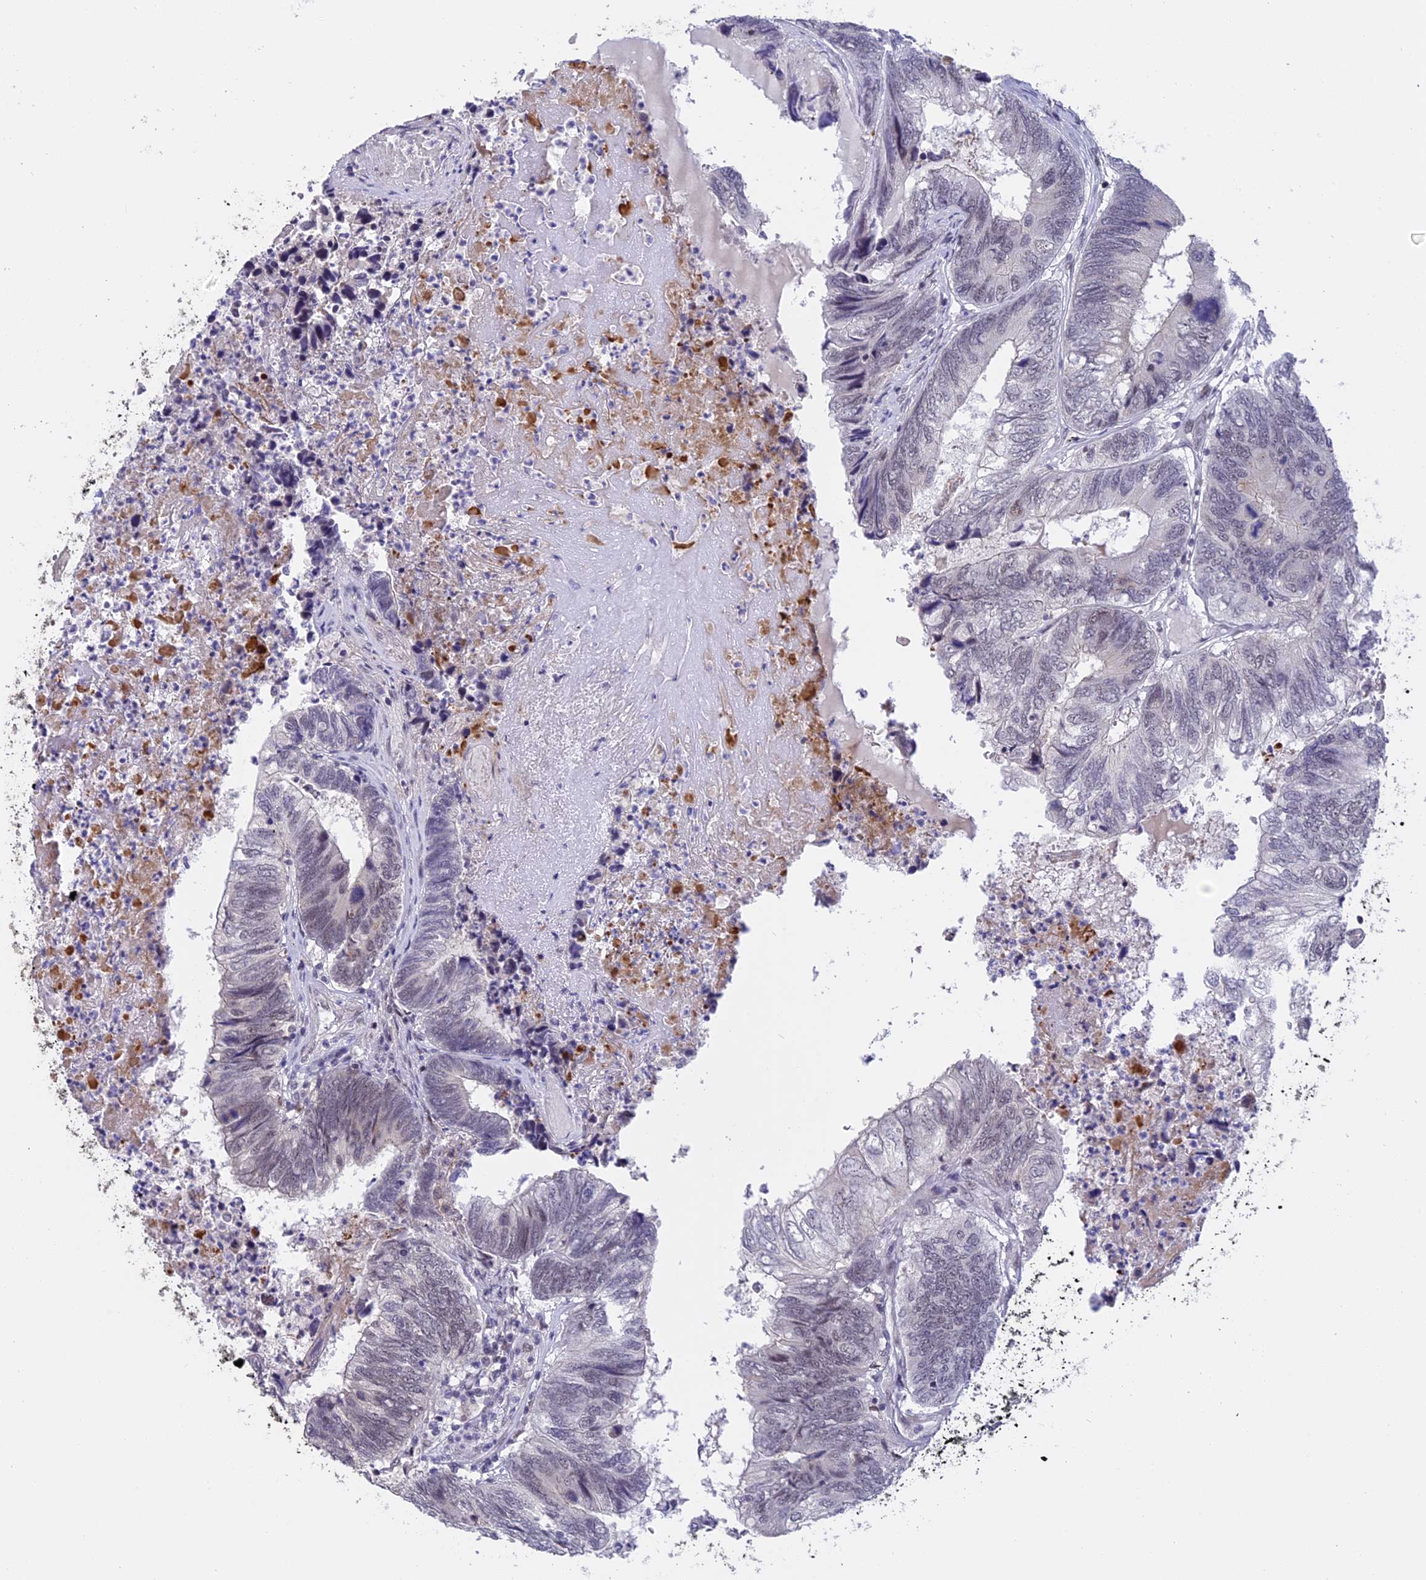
{"staining": {"intensity": "negative", "quantity": "none", "location": "none"}, "tissue": "colorectal cancer", "cell_type": "Tumor cells", "image_type": "cancer", "snomed": [{"axis": "morphology", "description": "Adenocarcinoma, NOS"}, {"axis": "topography", "description": "Colon"}], "caption": "Tumor cells are negative for protein expression in human colorectal cancer. The staining is performed using DAB brown chromogen with nuclei counter-stained in using hematoxylin.", "gene": "POLR2C", "patient": {"sex": "female", "age": 67}}